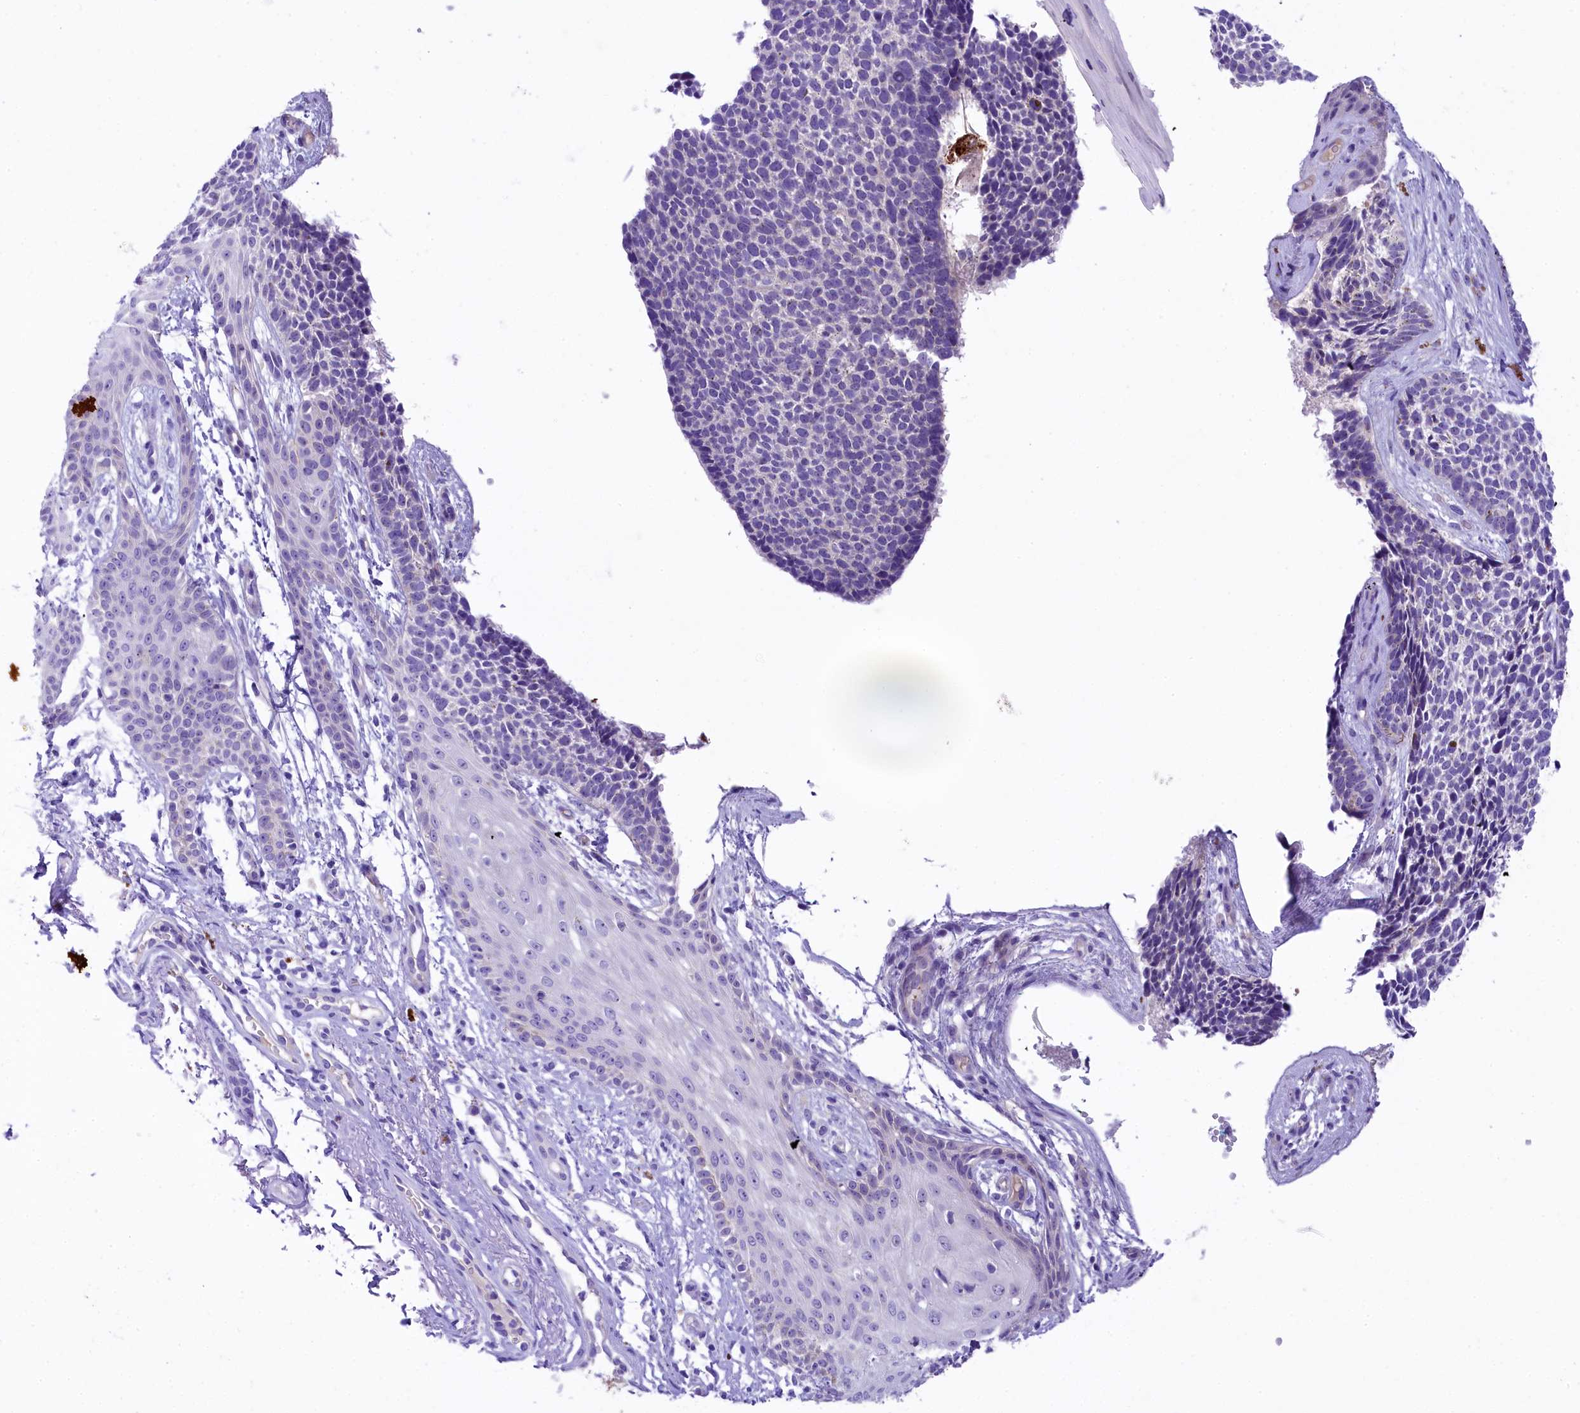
{"staining": {"intensity": "negative", "quantity": "none", "location": "none"}, "tissue": "skin cancer", "cell_type": "Tumor cells", "image_type": "cancer", "snomed": [{"axis": "morphology", "description": "Basal cell carcinoma"}, {"axis": "topography", "description": "Skin"}], "caption": "There is no significant expression in tumor cells of skin basal cell carcinoma. The staining was performed using DAB to visualize the protein expression in brown, while the nuclei were stained in blue with hematoxylin (Magnification: 20x).", "gene": "UBXN6", "patient": {"sex": "female", "age": 84}}